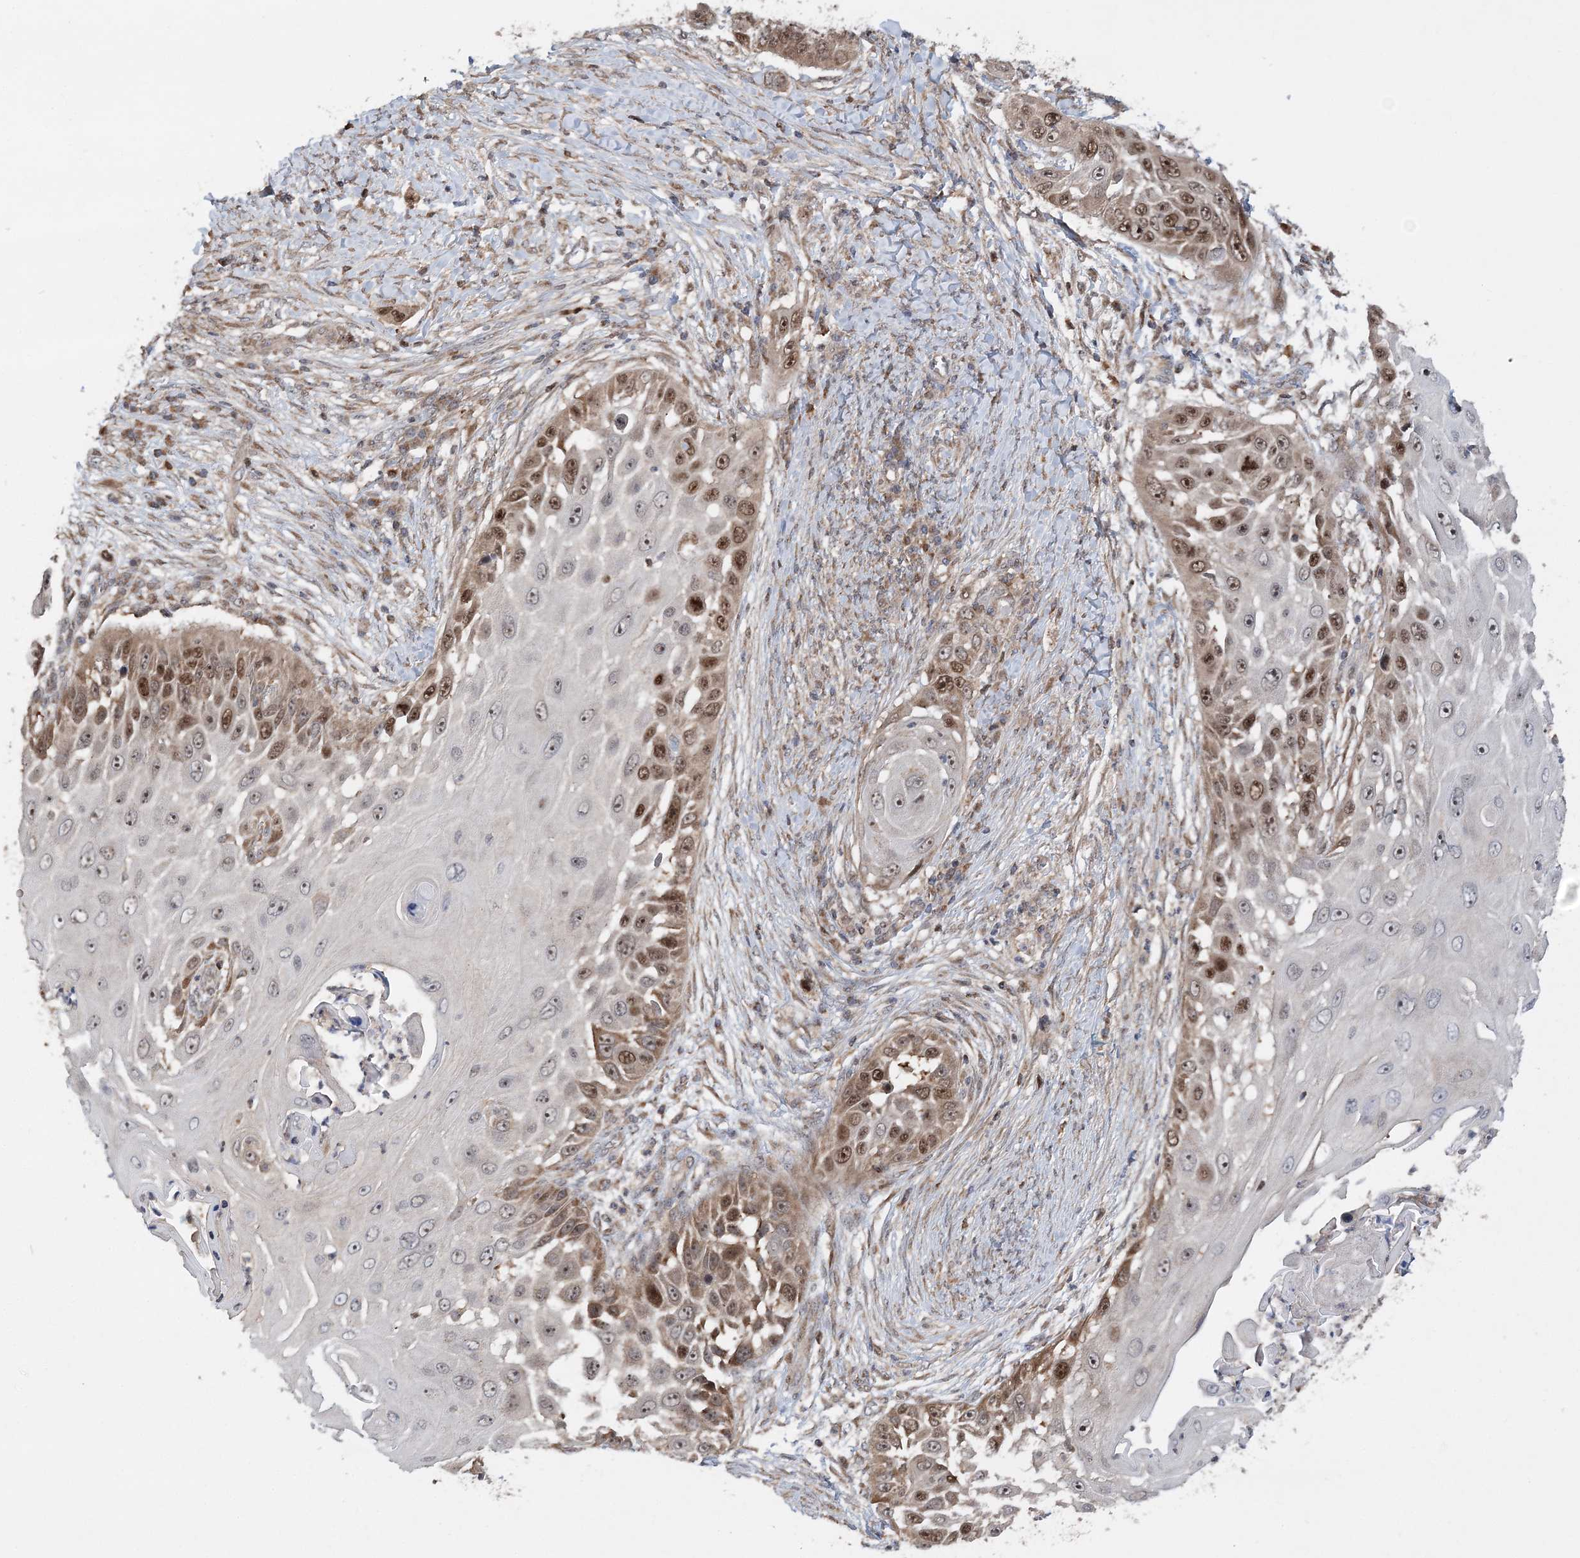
{"staining": {"intensity": "moderate", "quantity": "25%-75%", "location": "cytoplasmic/membranous,nuclear"}, "tissue": "skin cancer", "cell_type": "Tumor cells", "image_type": "cancer", "snomed": [{"axis": "morphology", "description": "Squamous cell carcinoma, NOS"}, {"axis": "topography", "description": "Skin"}], "caption": "Squamous cell carcinoma (skin) tissue reveals moderate cytoplasmic/membranous and nuclear staining in about 25%-75% of tumor cells, visualized by immunohistochemistry.", "gene": "KIF4A", "patient": {"sex": "female", "age": 44}}